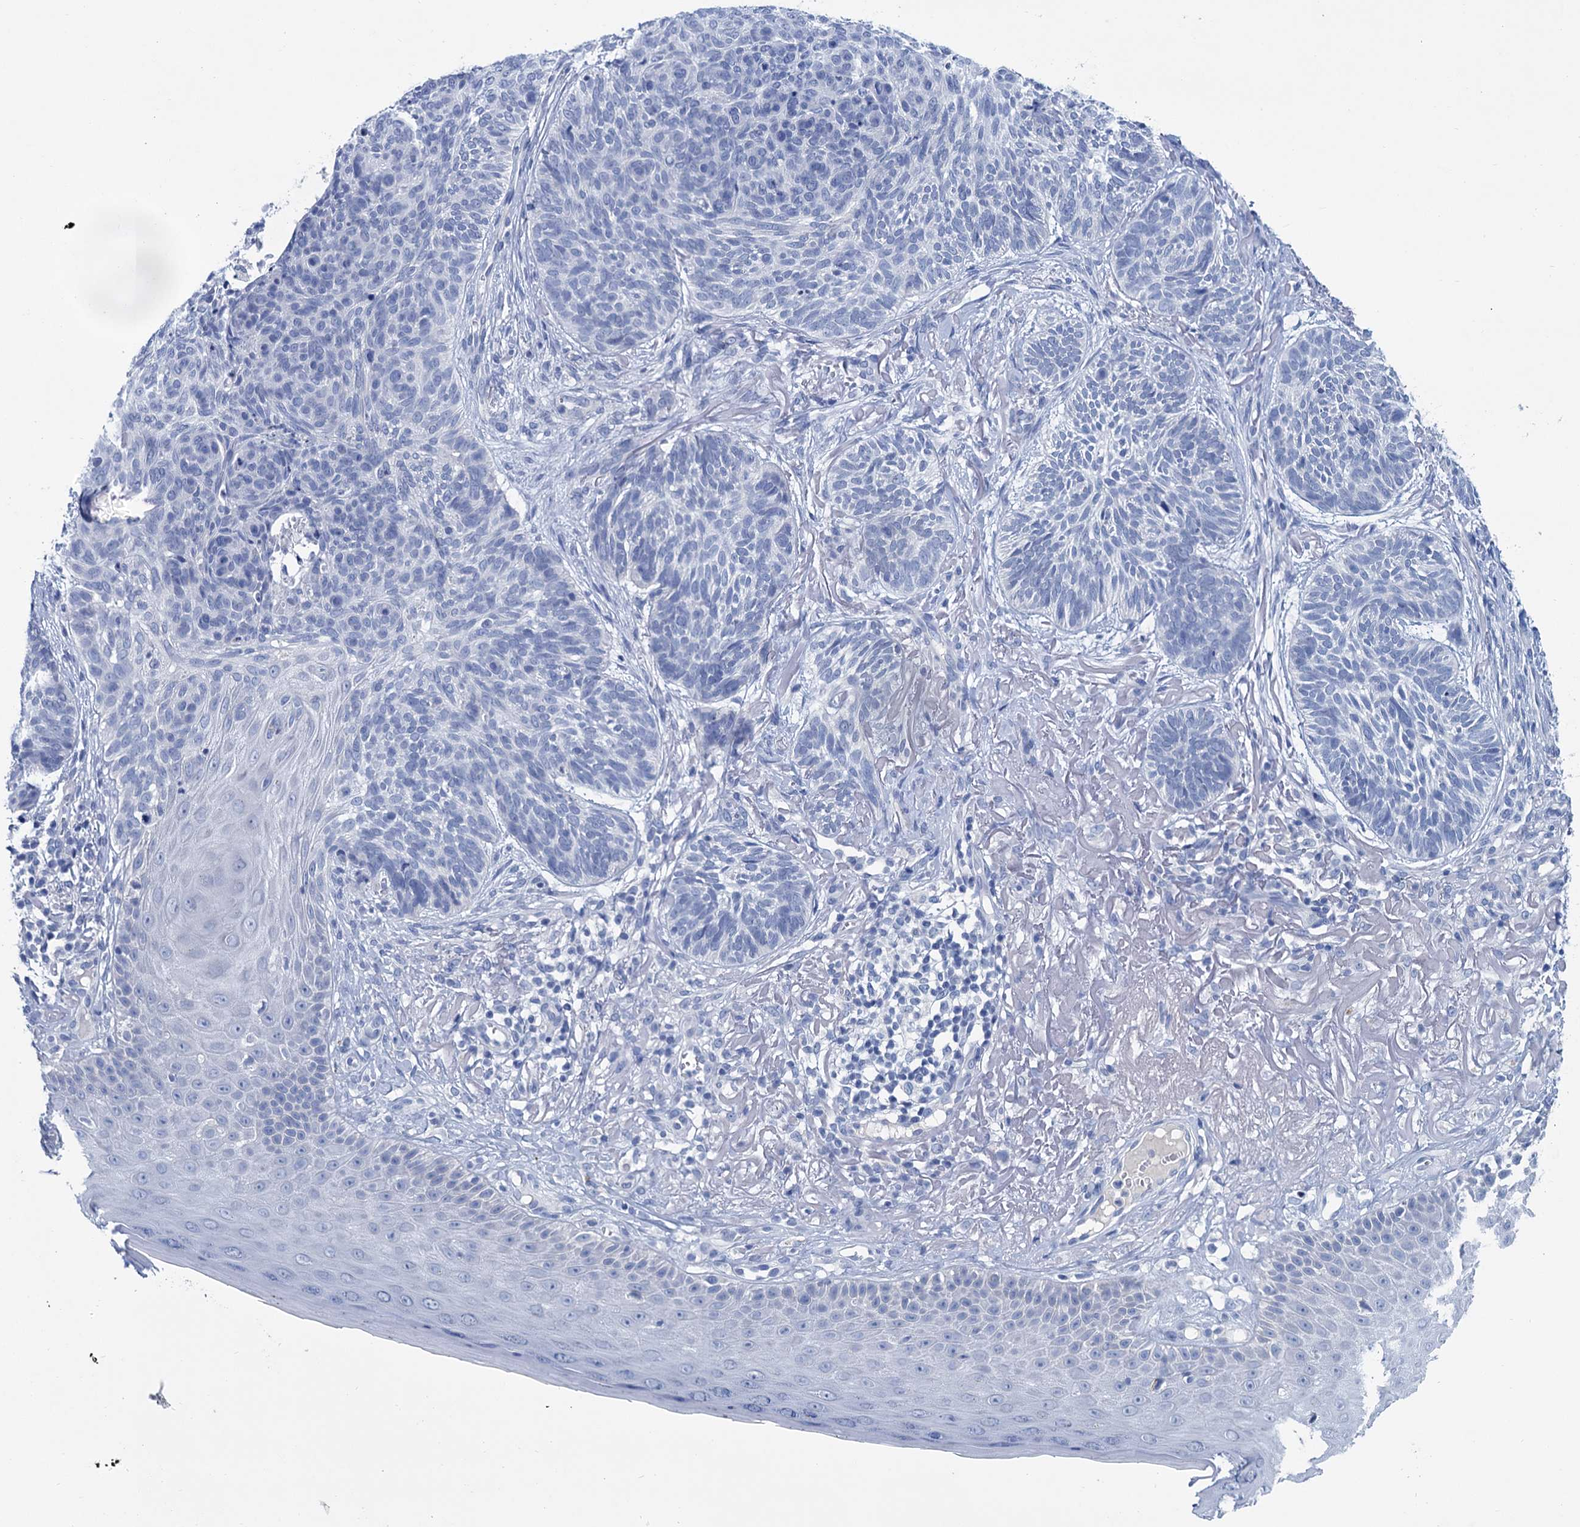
{"staining": {"intensity": "negative", "quantity": "none", "location": "none"}, "tissue": "skin cancer", "cell_type": "Tumor cells", "image_type": "cancer", "snomed": [{"axis": "morphology", "description": "Normal tissue, NOS"}, {"axis": "morphology", "description": "Basal cell carcinoma"}, {"axis": "topography", "description": "Skin"}], "caption": "Immunohistochemical staining of skin cancer exhibits no significant positivity in tumor cells. (DAB IHC visualized using brightfield microscopy, high magnification).", "gene": "MYOZ3", "patient": {"sex": "male", "age": 66}}